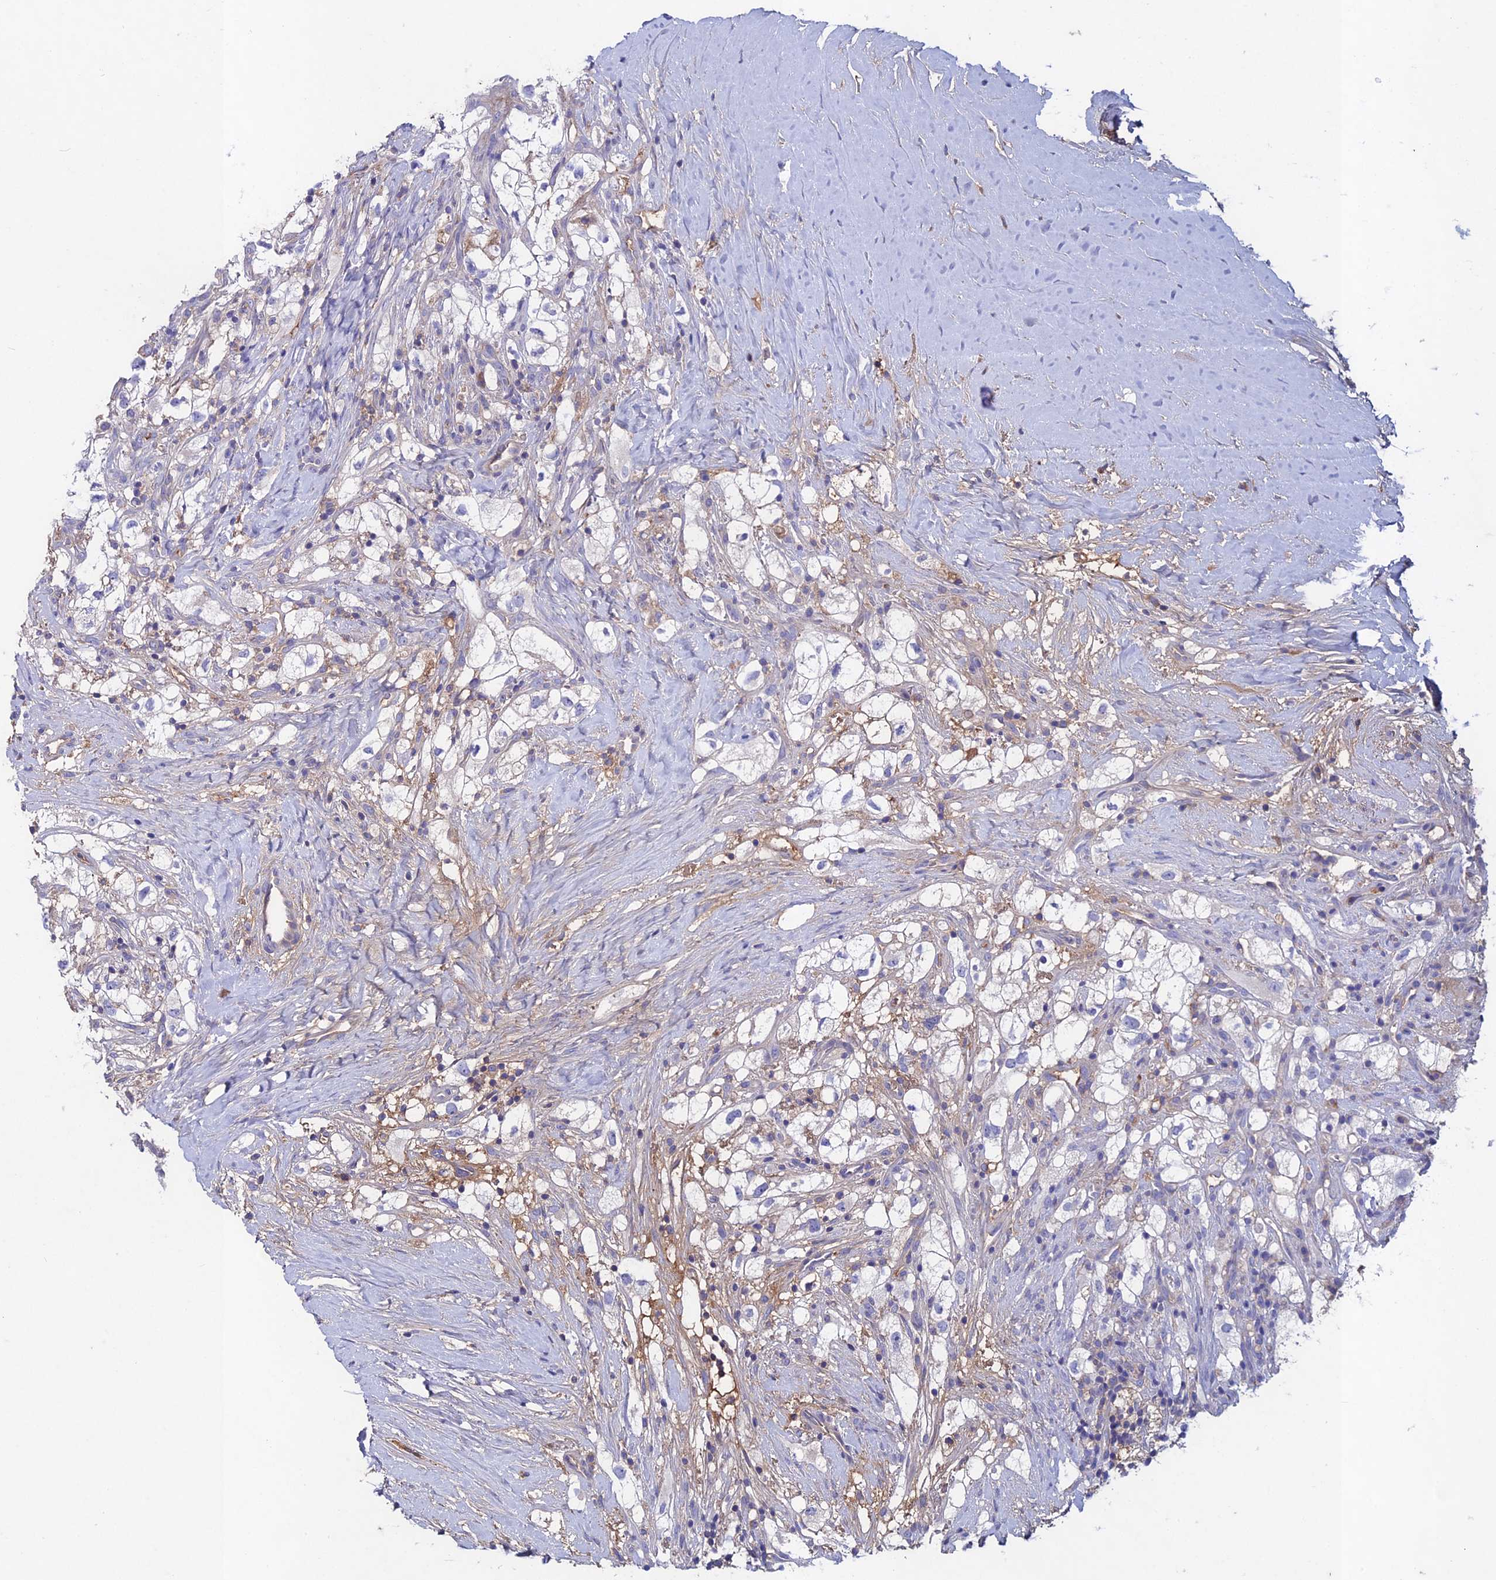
{"staining": {"intensity": "negative", "quantity": "none", "location": "none"}, "tissue": "renal cancer", "cell_type": "Tumor cells", "image_type": "cancer", "snomed": [{"axis": "morphology", "description": "Adenocarcinoma, NOS"}, {"axis": "topography", "description": "Kidney"}], "caption": "This is an immunohistochemistry photomicrograph of human renal cancer. There is no staining in tumor cells.", "gene": "ADO", "patient": {"sex": "male", "age": 59}}